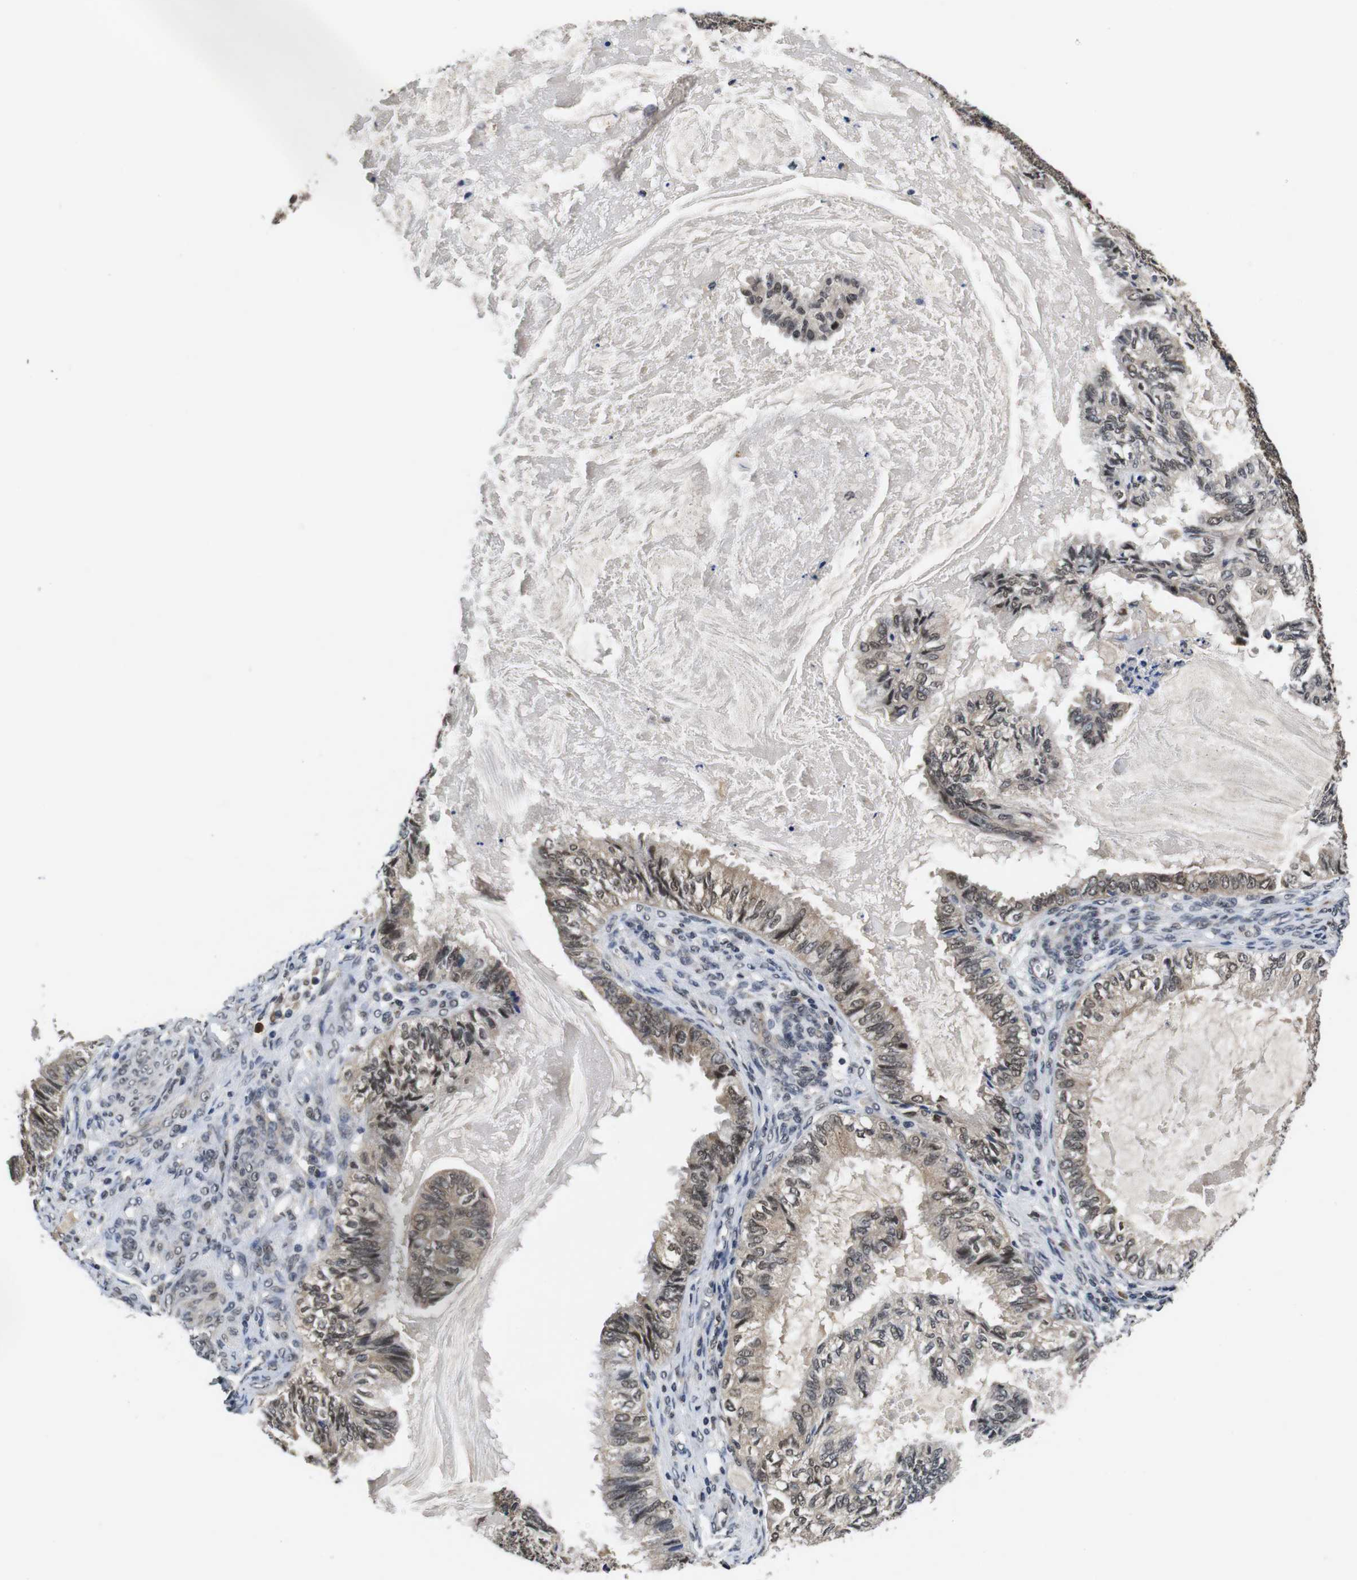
{"staining": {"intensity": "weak", "quantity": ">75%", "location": "cytoplasmic/membranous,nuclear"}, "tissue": "cervical cancer", "cell_type": "Tumor cells", "image_type": "cancer", "snomed": [{"axis": "morphology", "description": "Normal tissue, NOS"}, {"axis": "morphology", "description": "Adenocarcinoma, NOS"}, {"axis": "topography", "description": "Cervix"}, {"axis": "topography", "description": "Endometrium"}], "caption": "About >75% of tumor cells in human adenocarcinoma (cervical) show weak cytoplasmic/membranous and nuclear protein staining as visualized by brown immunohistochemical staining.", "gene": "ZBTB46", "patient": {"sex": "female", "age": 86}}